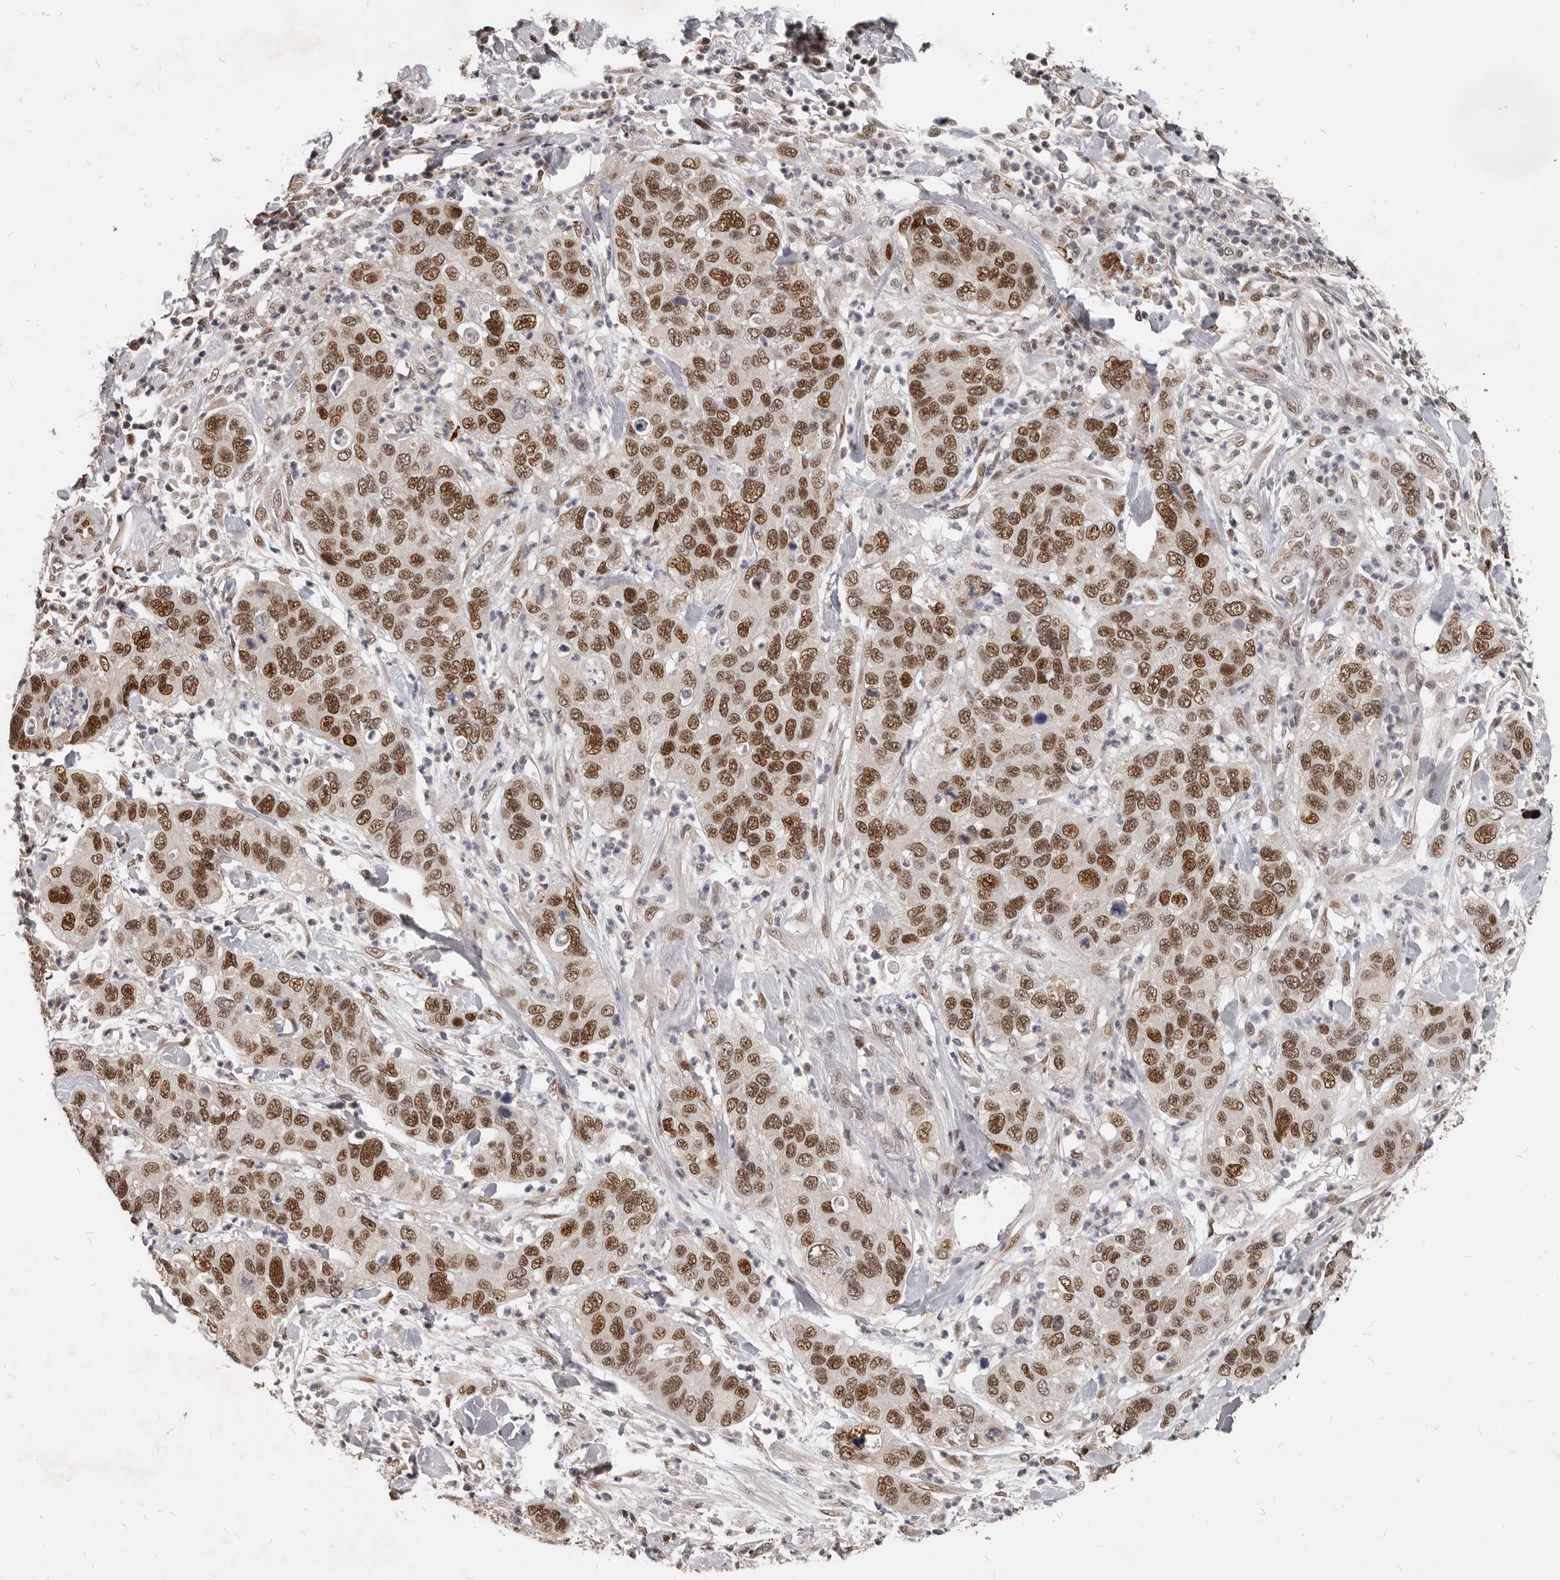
{"staining": {"intensity": "moderate", "quantity": ">75%", "location": "nuclear"}, "tissue": "pancreatic cancer", "cell_type": "Tumor cells", "image_type": "cancer", "snomed": [{"axis": "morphology", "description": "Adenocarcinoma, NOS"}, {"axis": "topography", "description": "Pancreas"}], "caption": "Adenocarcinoma (pancreatic) tissue demonstrates moderate nuclear expression in approximately >75% of tumor cells (DAB = brown stain, brightfield microscopy at high magnification).", "gene": "ATF5", "patient": {"sex": "female", "age": 71}}